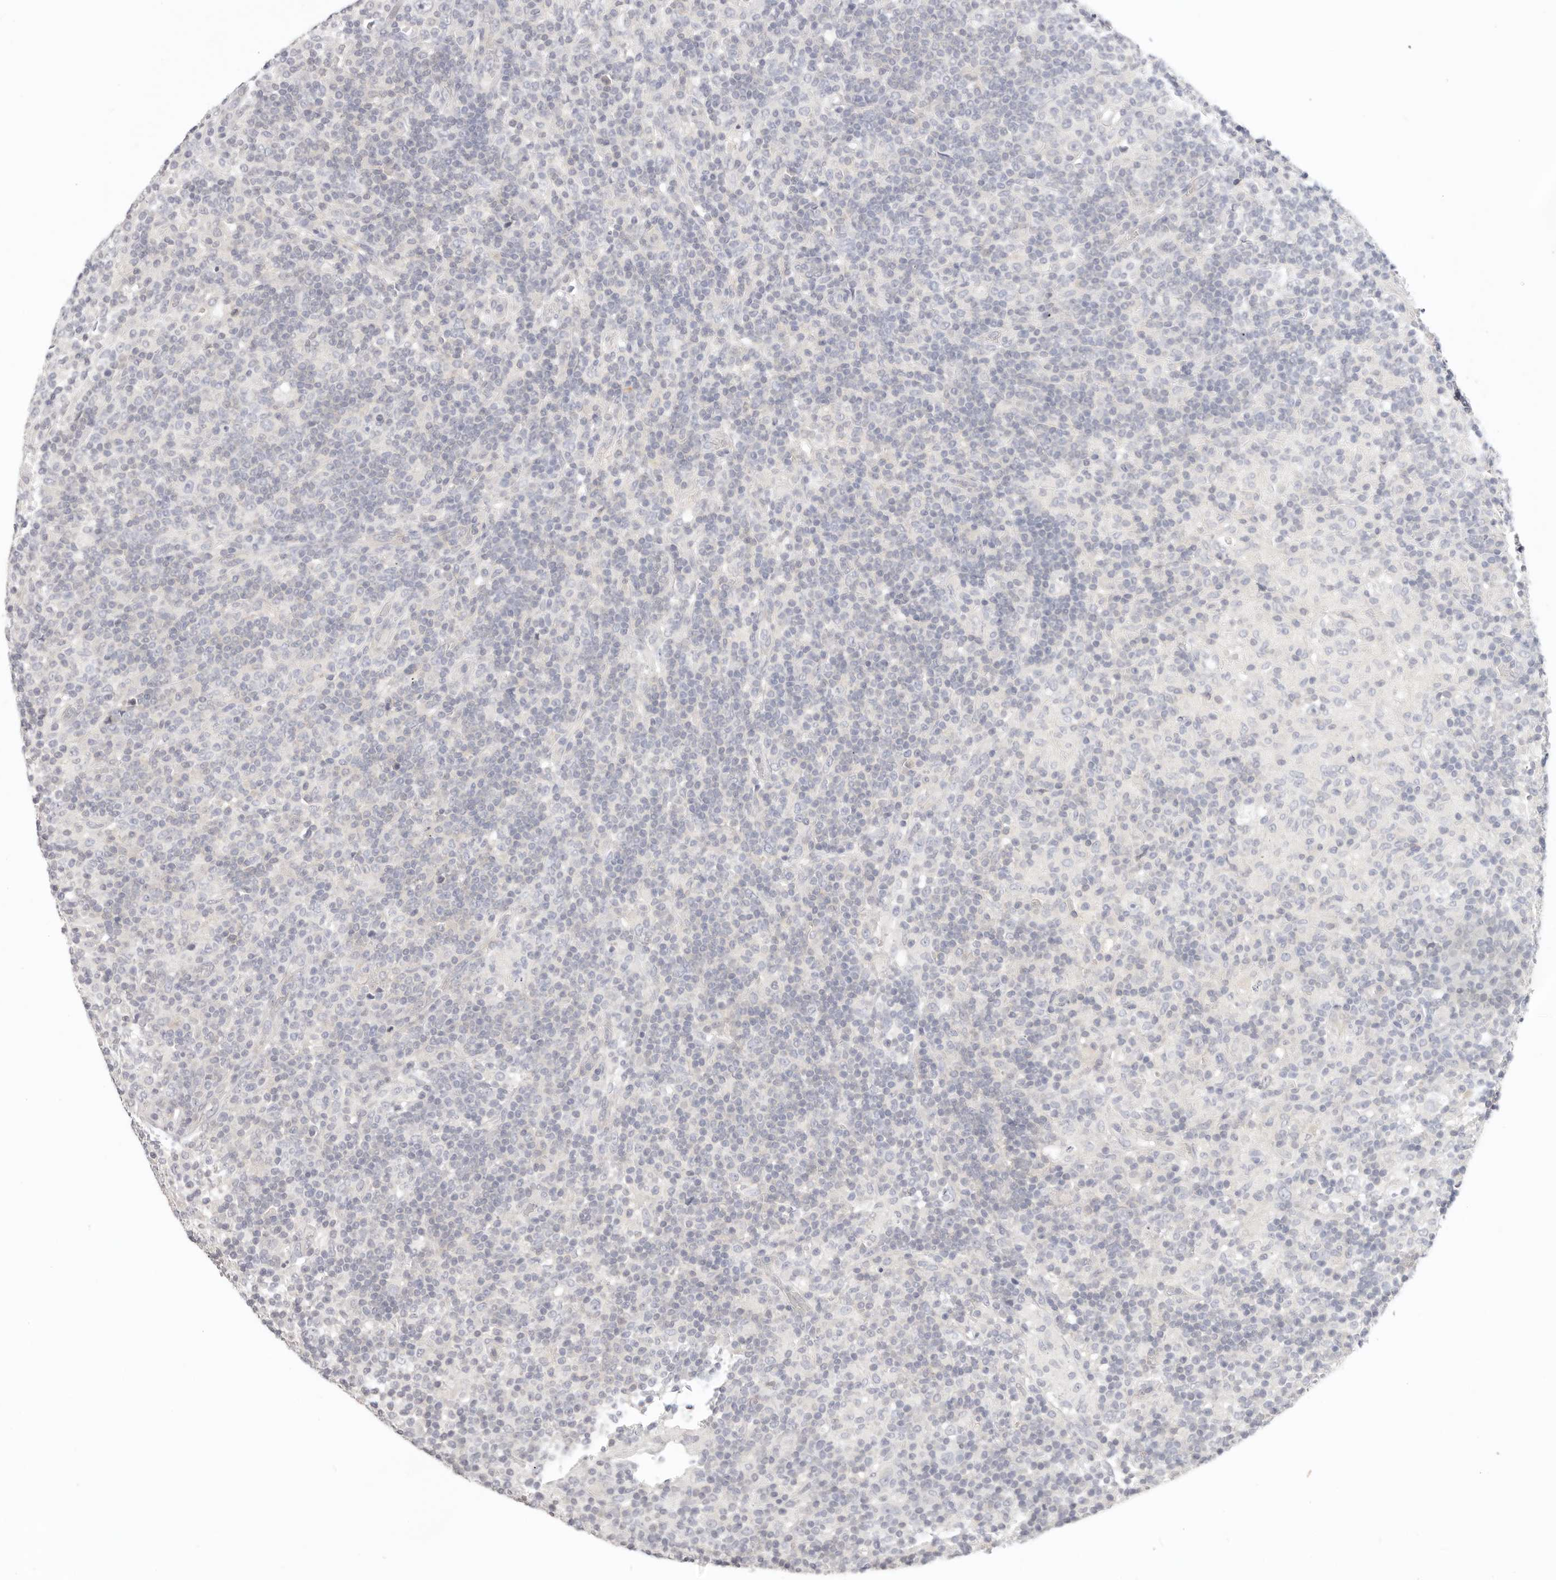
{"staining": {"intensity": "negative", "quantity": "none", "location": "none"}, "tissue": "lymphoma", "cell_type": "Tumor cells", "image_type": "cancer", "snomed": [{"axis": "morphology", "description": "Hodgkin's disease, NOS"}, {"axis": "topography", "description": "Lymph node"}], "caption": "Immunohistochemistry (IHC) micrograph of neoplastic tissue: human lymphoma stained with DAB (3,3'-diaminobenzidine) exhibits no significant protein expression in tumor cells. The staining is performed using DAB (3,3'-diaminobenzidine) brown chromogen with nuclei counter-stained in using hematoxylin.", "gene": "GGPS1", "patient": {"sex": "male", "age": 70}}